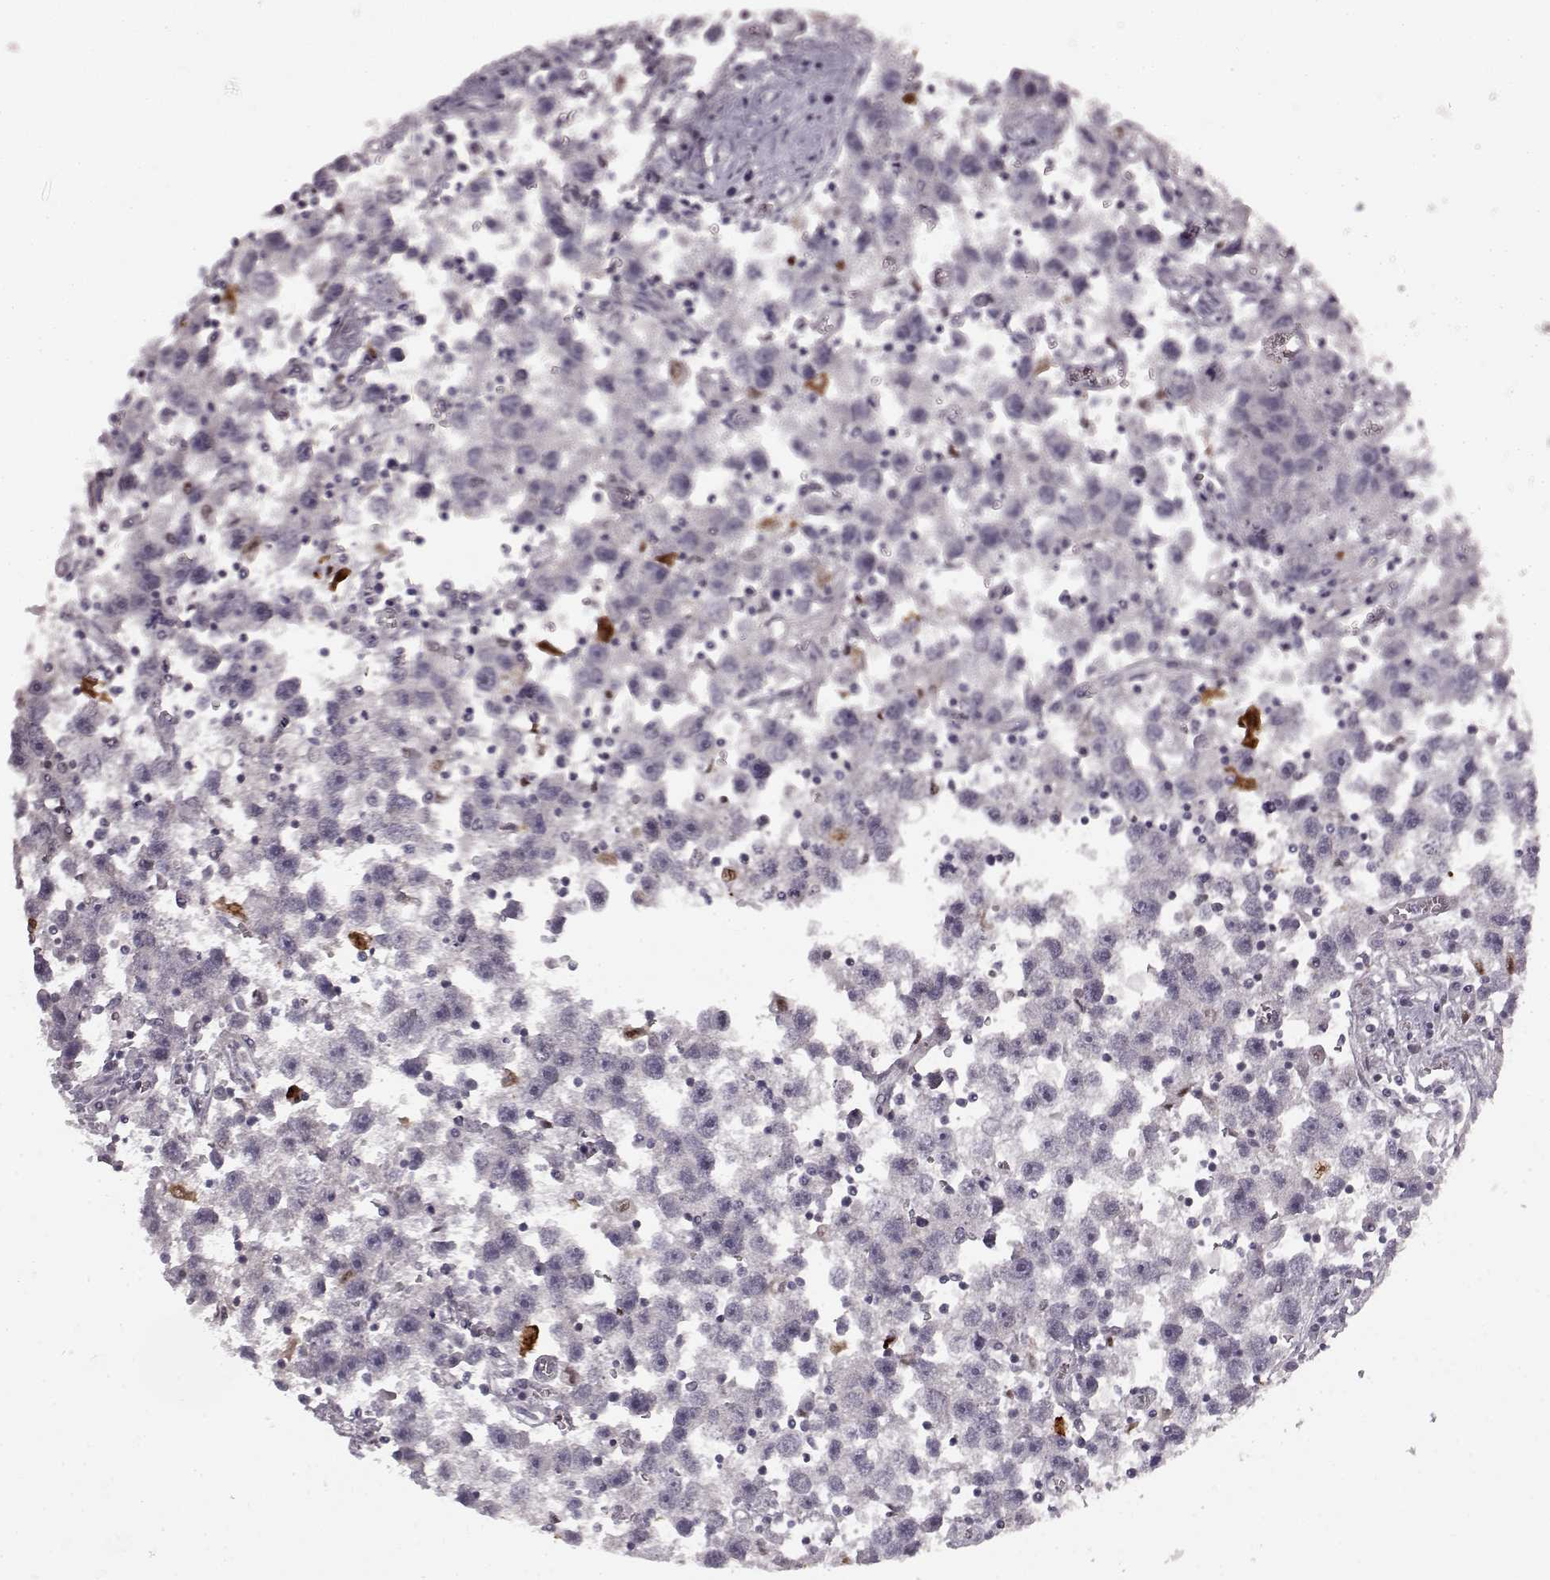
{"staining": {"intensity": "negative", "quantity": "none", "location": "none"}, "tissue": "testis cancer", "cell_type": "Tumor cells", "image_type": "cancer", "snomed": [{"axis": "morphology", "description": "Seminoma, NOS"}, {"axis": "topography", "description": "Testis"}], "caption": "This photomicrograph is of testis seminoma stained with immunohistochemistry to label a protein in brown with the nuclei are counter-stained blue. There is no positivity in tumor cells.", "gene": "CHIT1", "patient": {"sex": "male", "age": 30}}